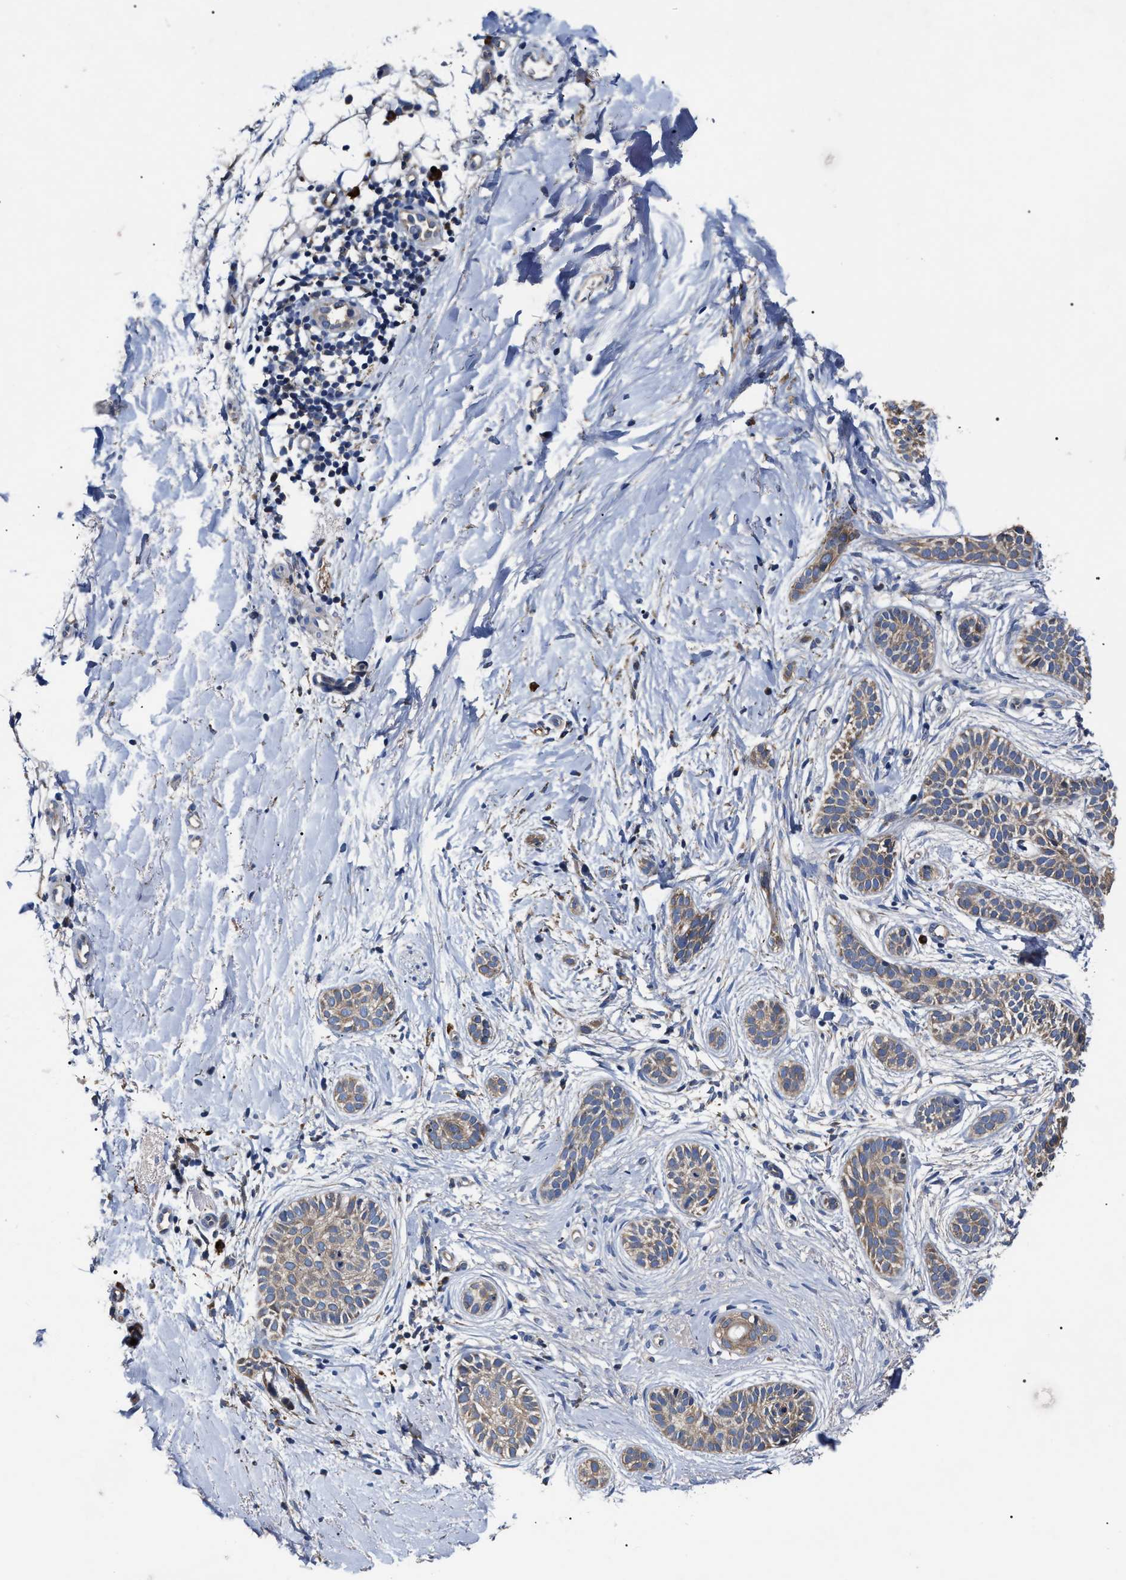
{"staining": {"intensity": "weak", "quantity": ">75%", "location": "cytoplasmic/membranous"}, "tissue": "skin cancer", "cell_type": "Tumor cells", "image_type": "cancer", "snomed": [{"axis": "morphology", "description": "Normal tissue, NOS"}, {"axis": "morphology", "description": "Basal cell carcinoma"}, {"axis": "topography", "description": "Skin"}], "caption": "This histopathology image demonstrates IHC staining of human skin cancer (basal cell carcinoma), with low weak cytoplasmic/membranous positivity in about >75% of tumor cells.", "gene": "MACC1", "patient": {"sex": "male", "age": 63}}